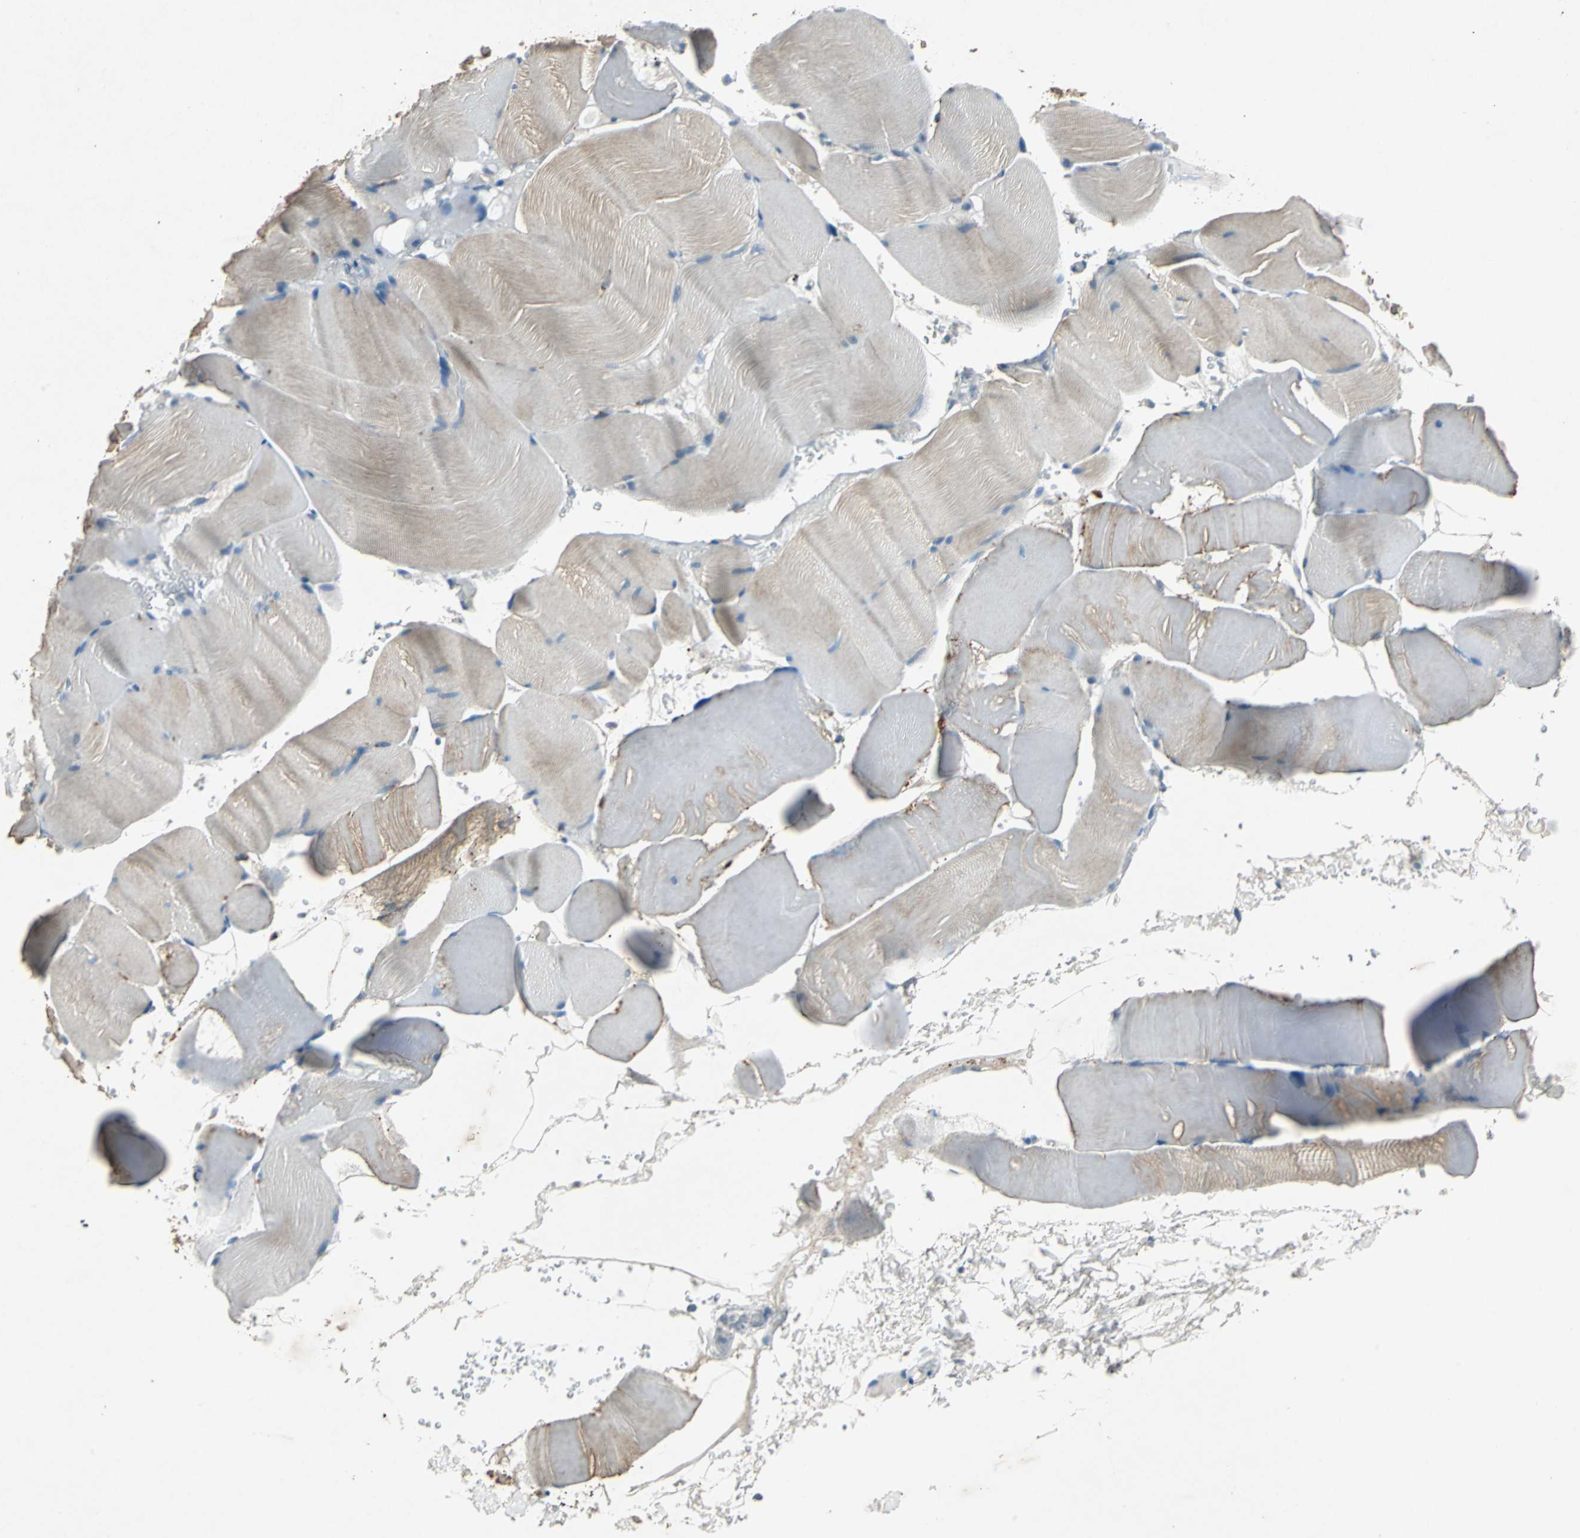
{"staining": {"intensity": "weak", "quantity": "<25%", "location": "cytoplasmic/membranous"}, "tissue": "skeletal muscle", "cell_type": "Myocytes", "image_type": "normal", "snomed": [{"axis": "morphology", "description": "Normal tissue, NOS"}, {"axis": "topography", "description": "Skeletal muscle"}], "caption": "IHC image of normal skeletal muscle stained for a protein (brown), which shows no expression in myocytes.", "gene": "SLC2A13", "patient": {"sex": "male", "age": 62}}